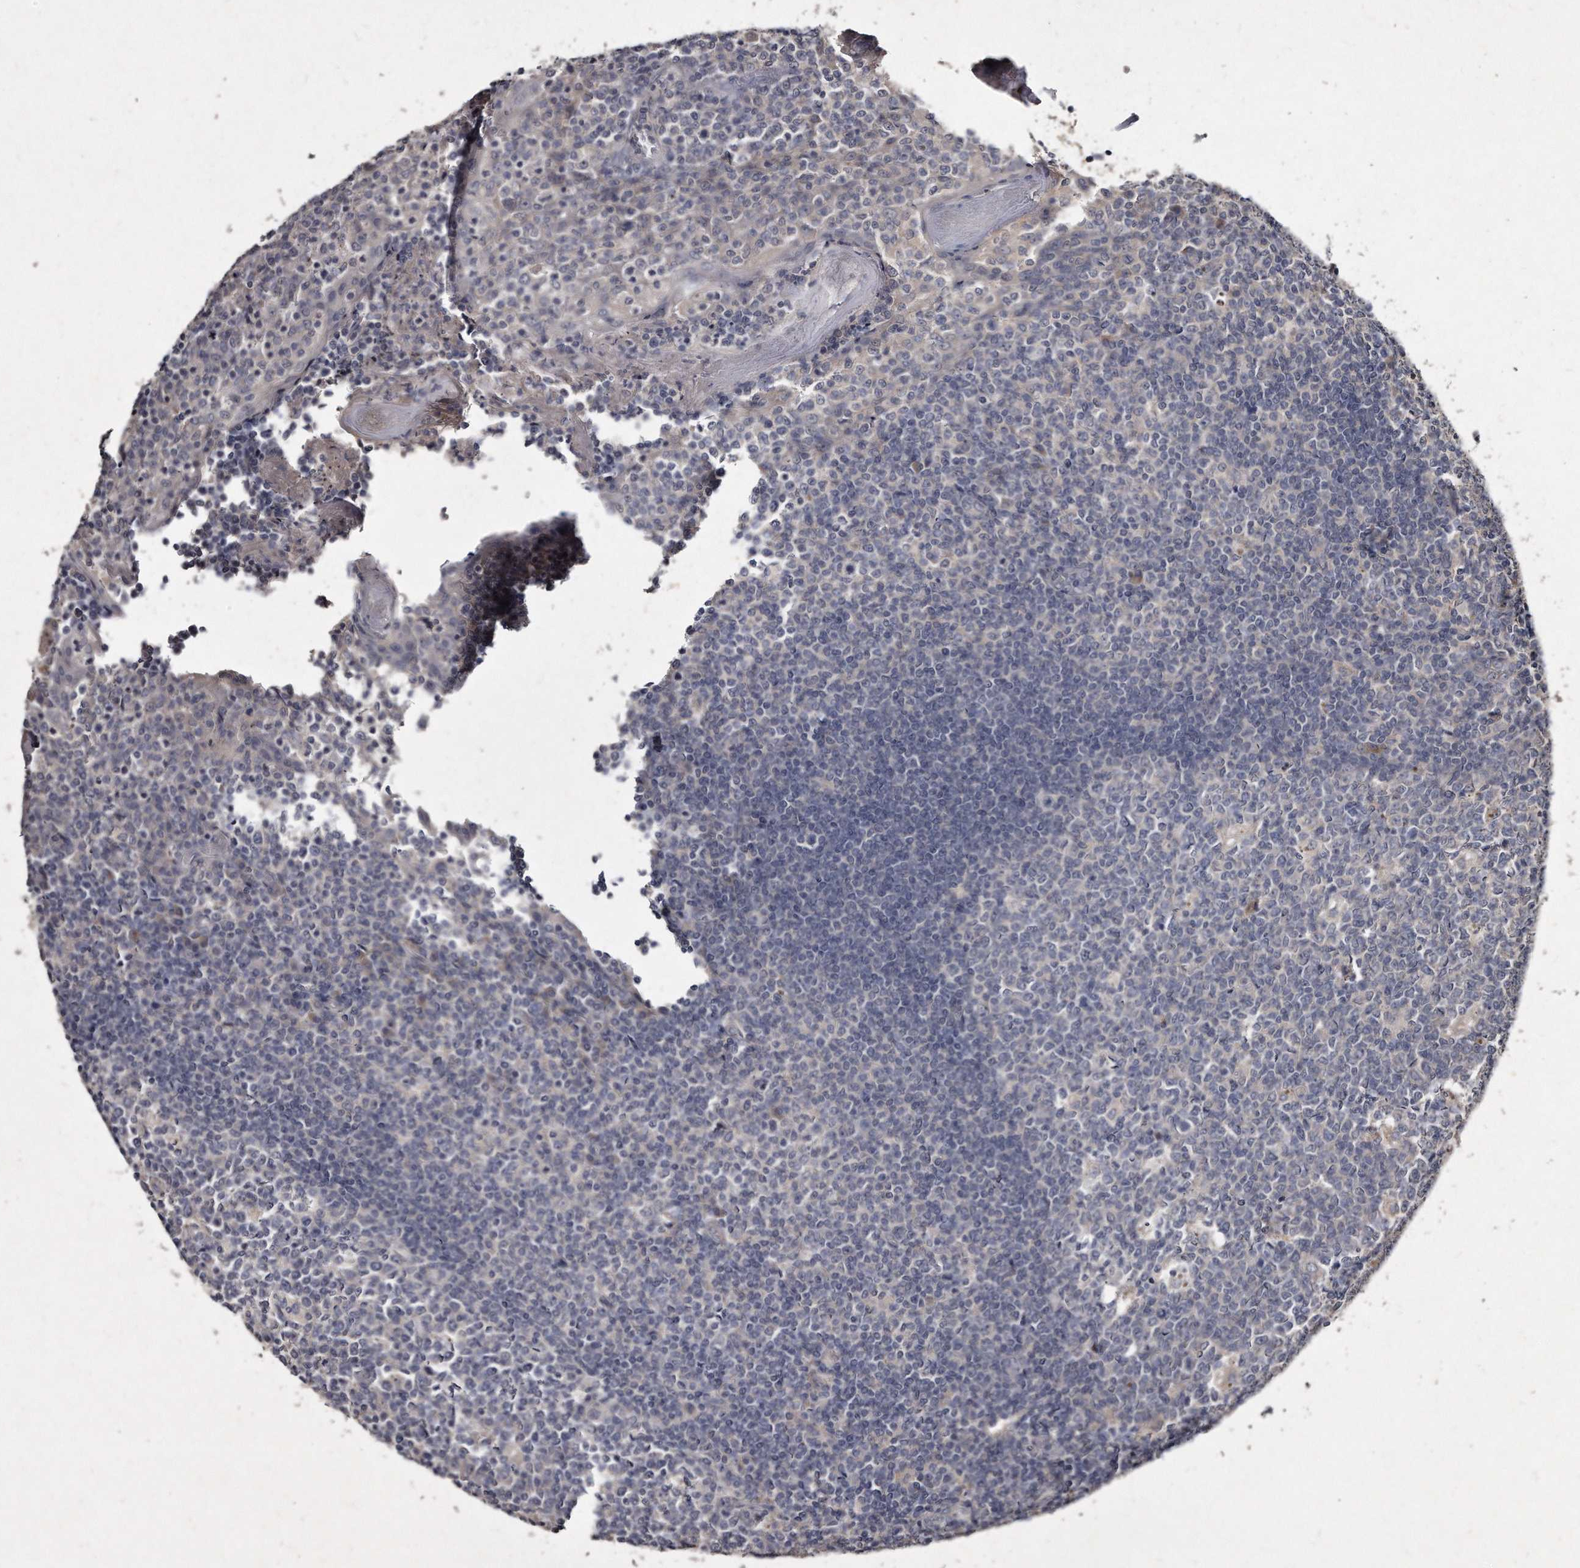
{"staining": {"intensity": "negative", "quantity": "none", "location": "none"}, "tissue": "tonsil", "cell_type": "Germinal center cells", "image_type": "normal", "snomed": [{"axis": "morphology", "description": "Normal tissue, NOS"}, {"axis": "topography", "description": "Tonsil"}], "caption": "This histopathology image is of benign tonsil stained with immunohistochemistry to label a protein in brown with the nuclei are counter-stained blue. There is no positivity in germinal center cells.", "gene": "KLHDC3", "patient": {"sex": "female", "age": 19}}